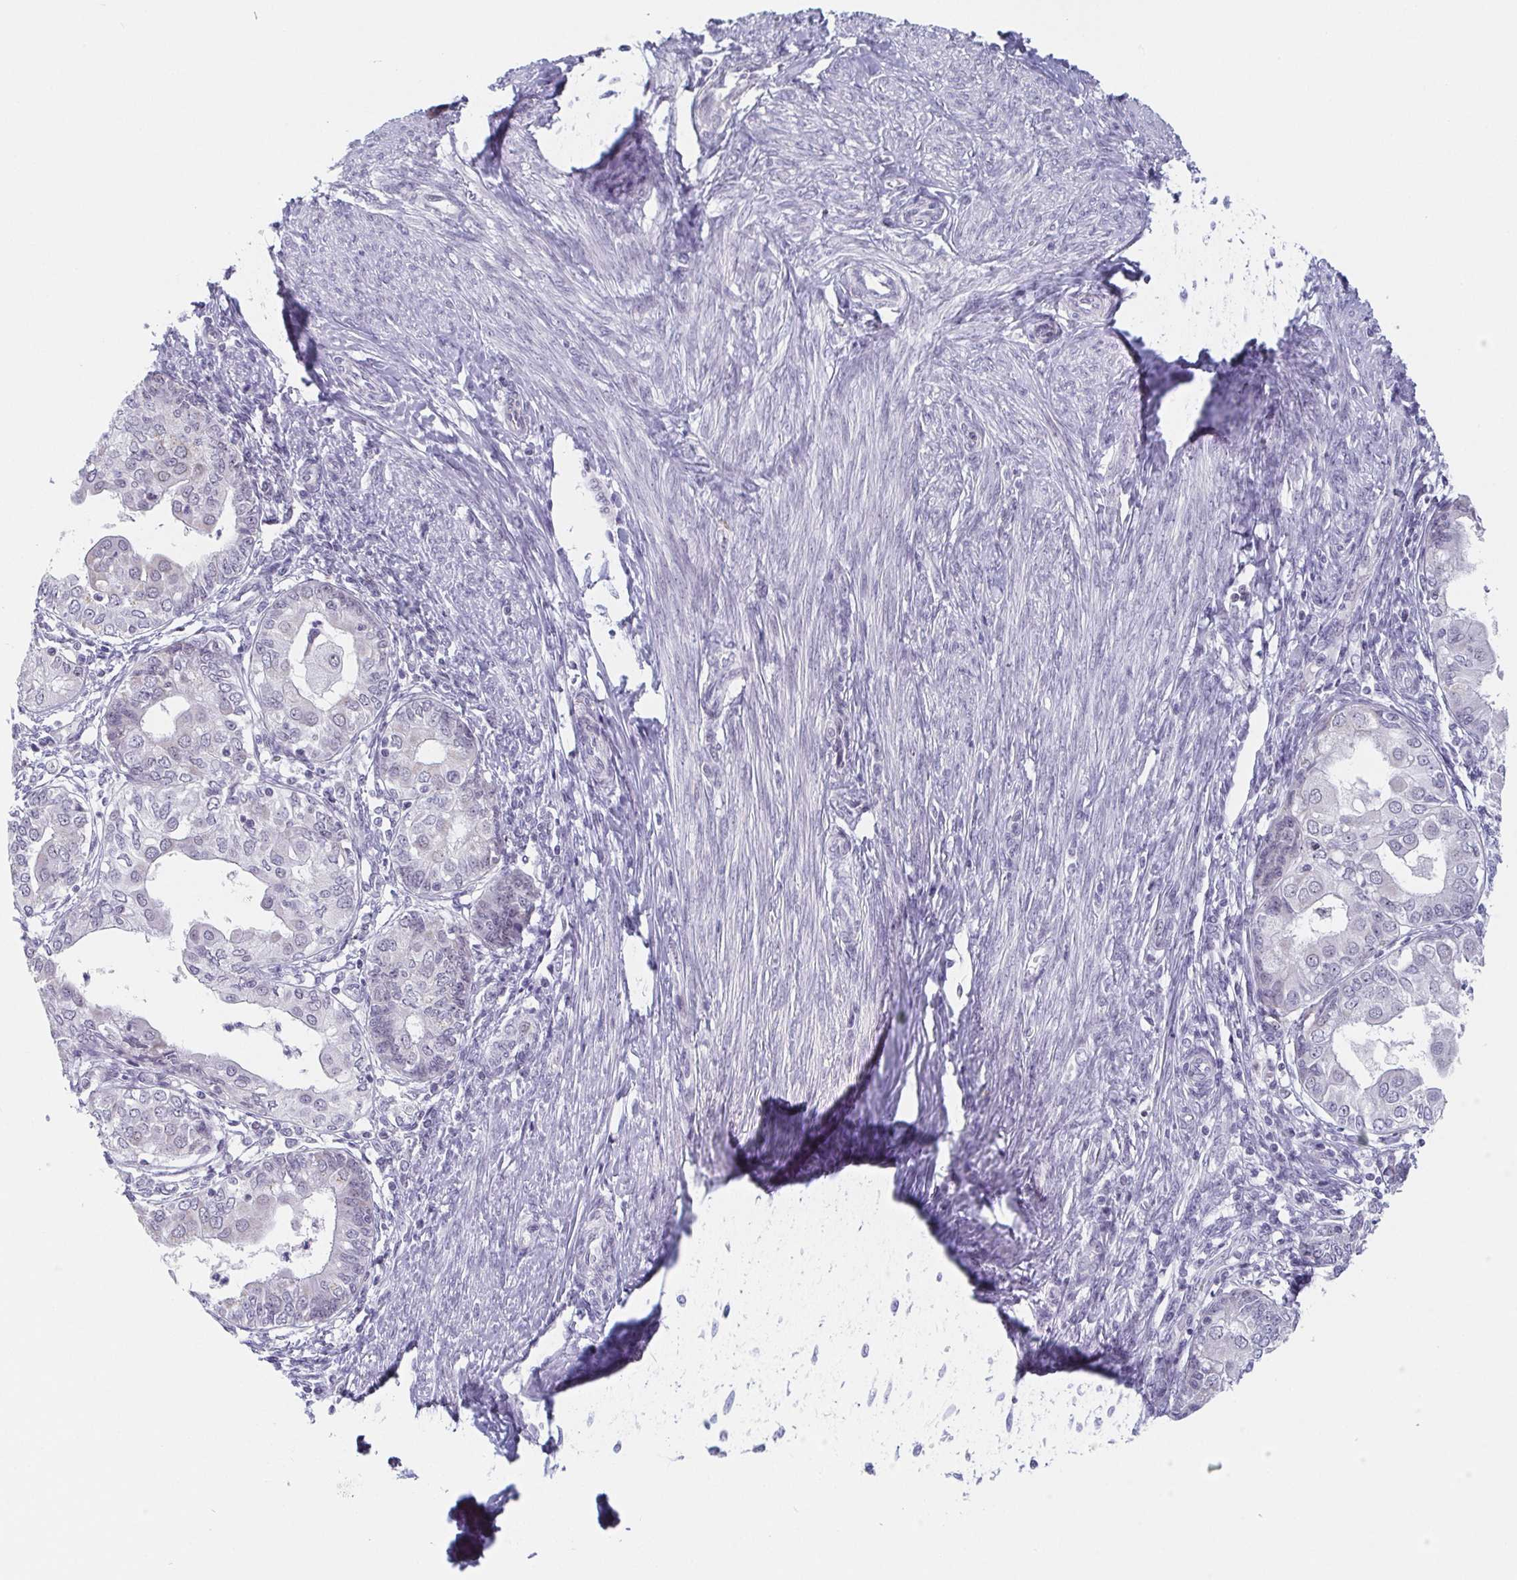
{"staining": {"intensity": "negative", "quantity": "none", "location": "none"}, "tissue": "endometrial cancer", "cell_type": "Tumor cells", "image_type": "cancer", "snomed": [{"axis": "morphology", "description": "Adenocarcinoma, NOS"}, {"axis": "topography", "description": "Endometrium"}], "caption": "A high-resolution image shows immunohistochemistry (IHC) staining of endometrial cancer, which reveals no significant staining in tumor cells. The staining is performed using DAB brown chromogen with nuclei counter-stained in using hematoxylin.", "gene": "EXOSC7", "patient": {"sex": "female", "age": 68}}